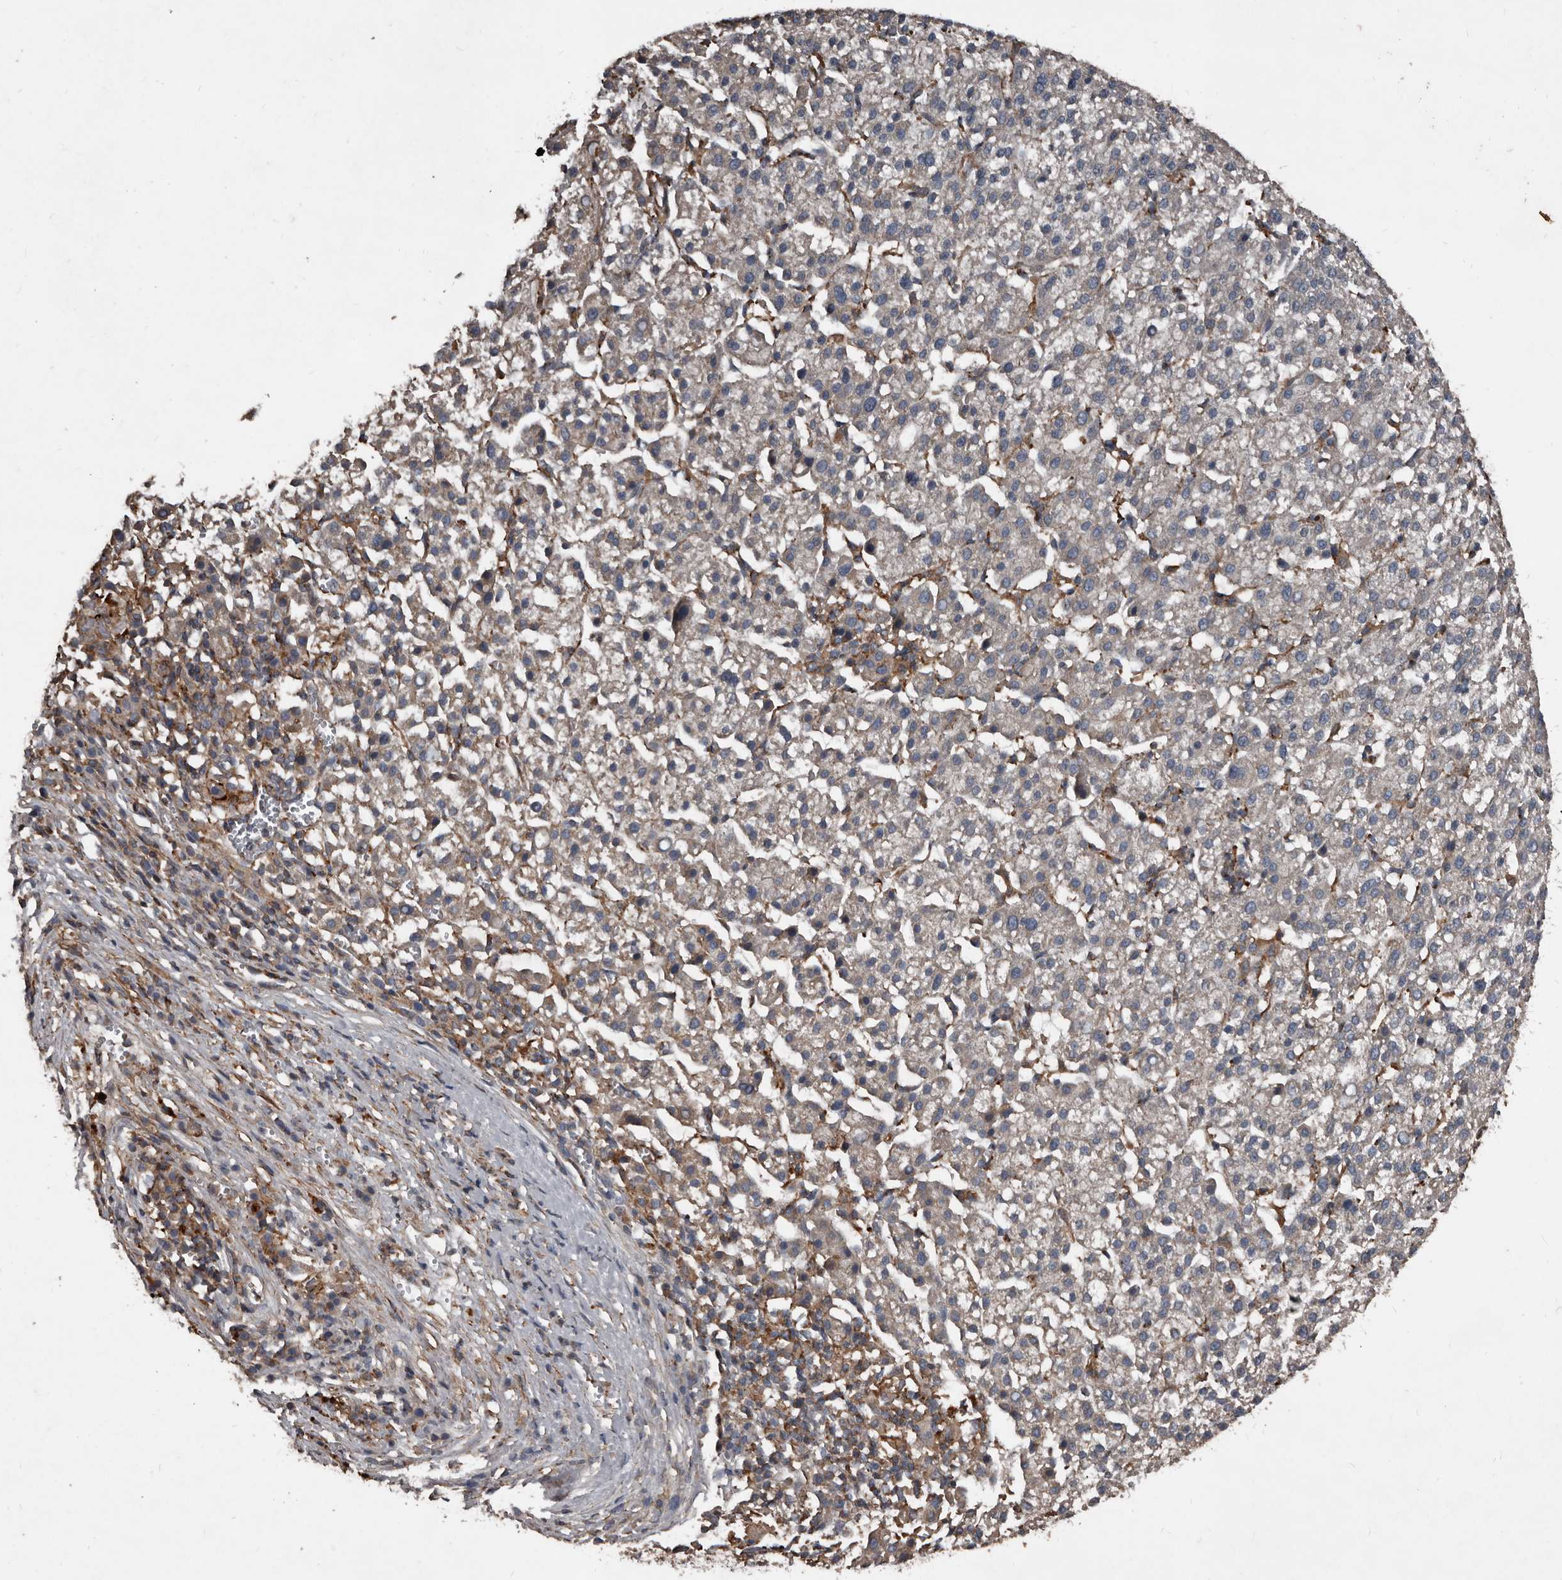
{"staining": {"intensity": "negative", "quantity": "none", "location": "none"}, "tissue": "liver cancer", "cell_type": "Tumor cells", "image_type": "cancer", "snomed": [{"axis": "morphology", "description": "Carcinoma, Hepatocellular, NOS"}, {"axis": "topography", "description": "Liver"}], "caption": "Liver hepatocellular carcinoma was stained to show a protein in brown. There is no significant expression in tumor cells. (DAB (3,3'-diaminobenzidine) immunohistochemistry, high magnification).", "gene": "GREB1", "patient": {"sex": "female", "age": 58}}